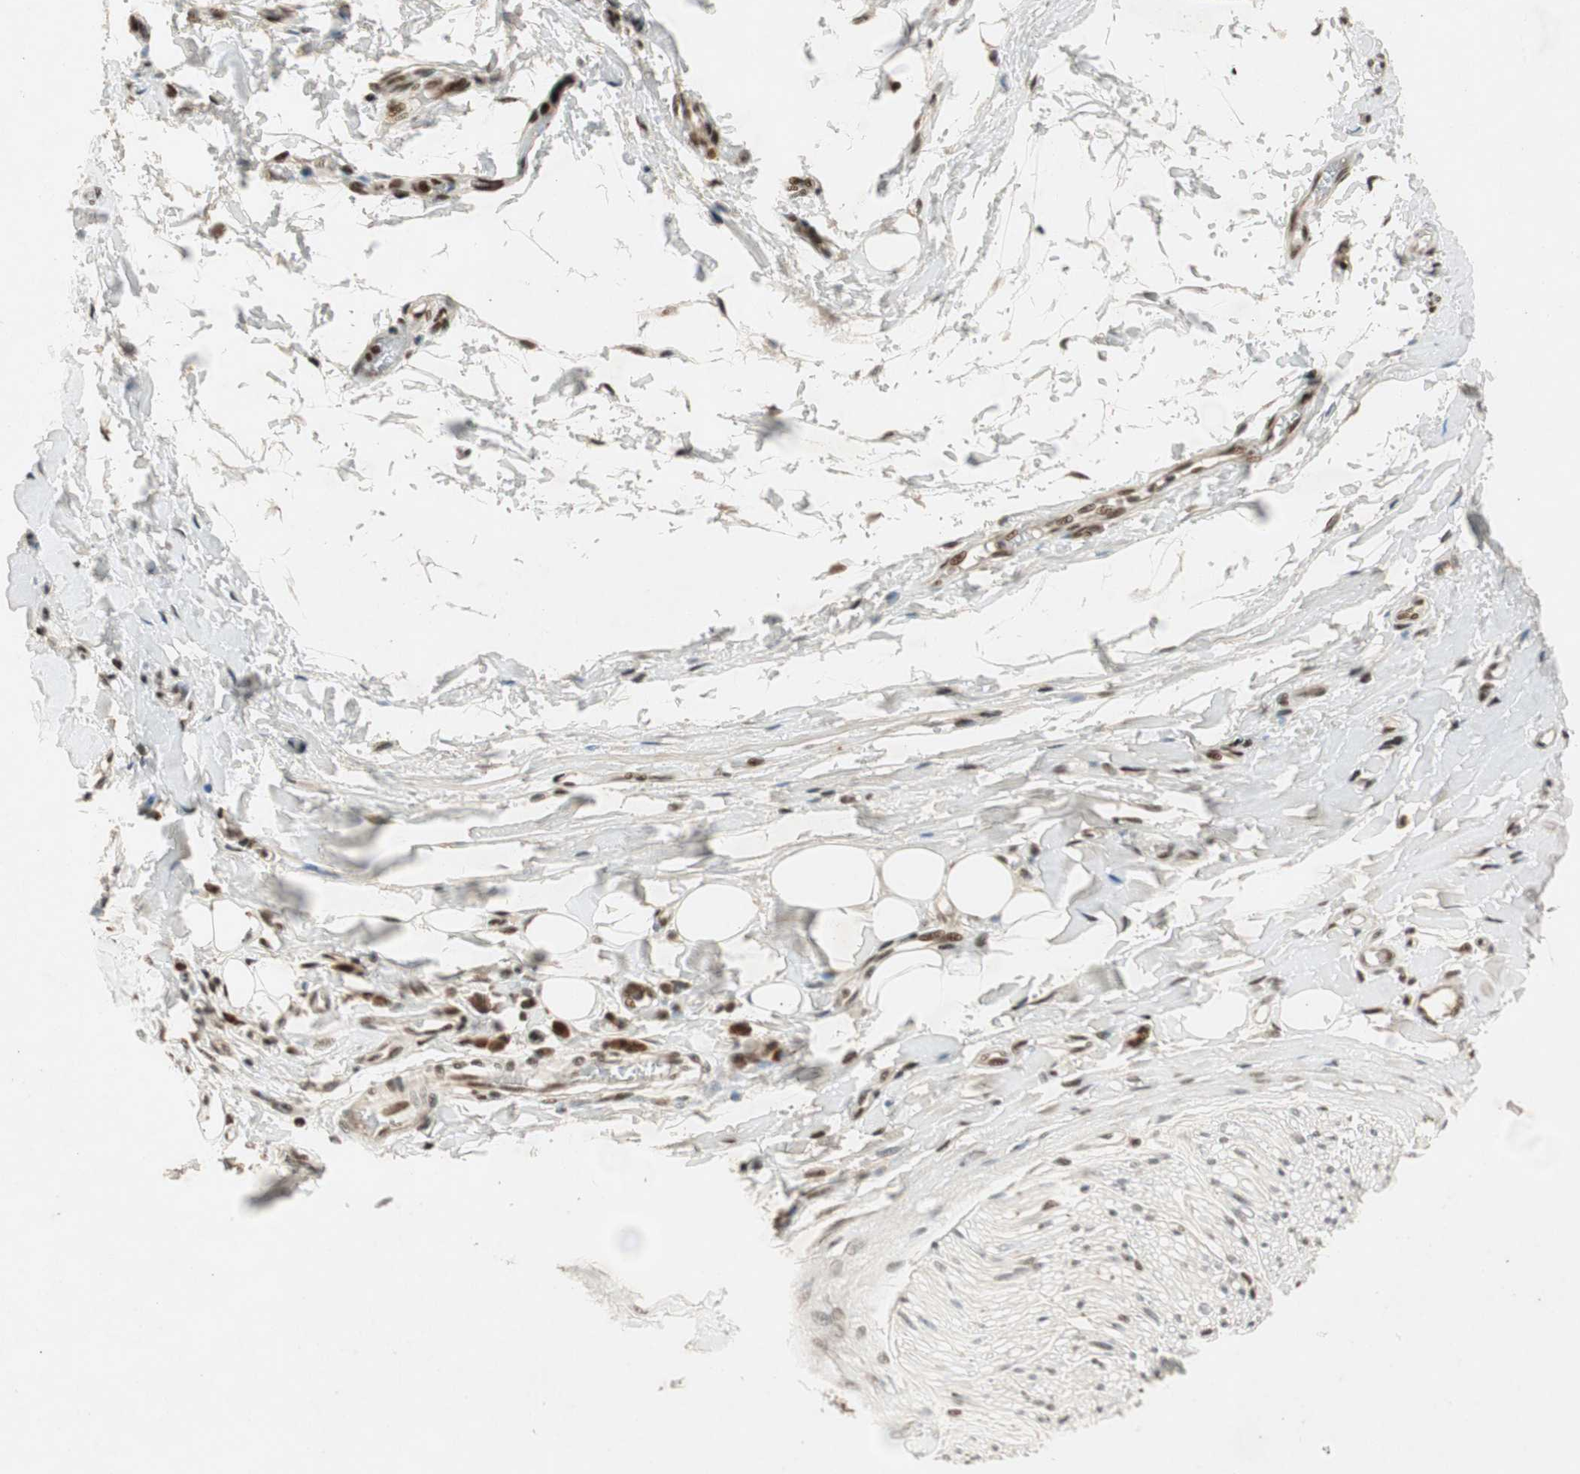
{"staining": {"intensity": "moderate", "quantity": ">75%", "location": "nuclear"}, "tissue": "soft tissue", "cell_type": "Fibroblasts", "image_type": "normal", "snomed": [{"axis": "morphology", "description": "Normal tissue, NOS"}, {"axis": "morphology", "description": "Adenocarcinoma, NOS"}, {"axis": "topography", "description": "Esophagus"}], "caption": "Fibroblasts show moderate nuclear expression in approximately >75% of cells in benign soft tissue.", "gene": "NCBP3", "patient": {"sex": "male", "age": 62}}